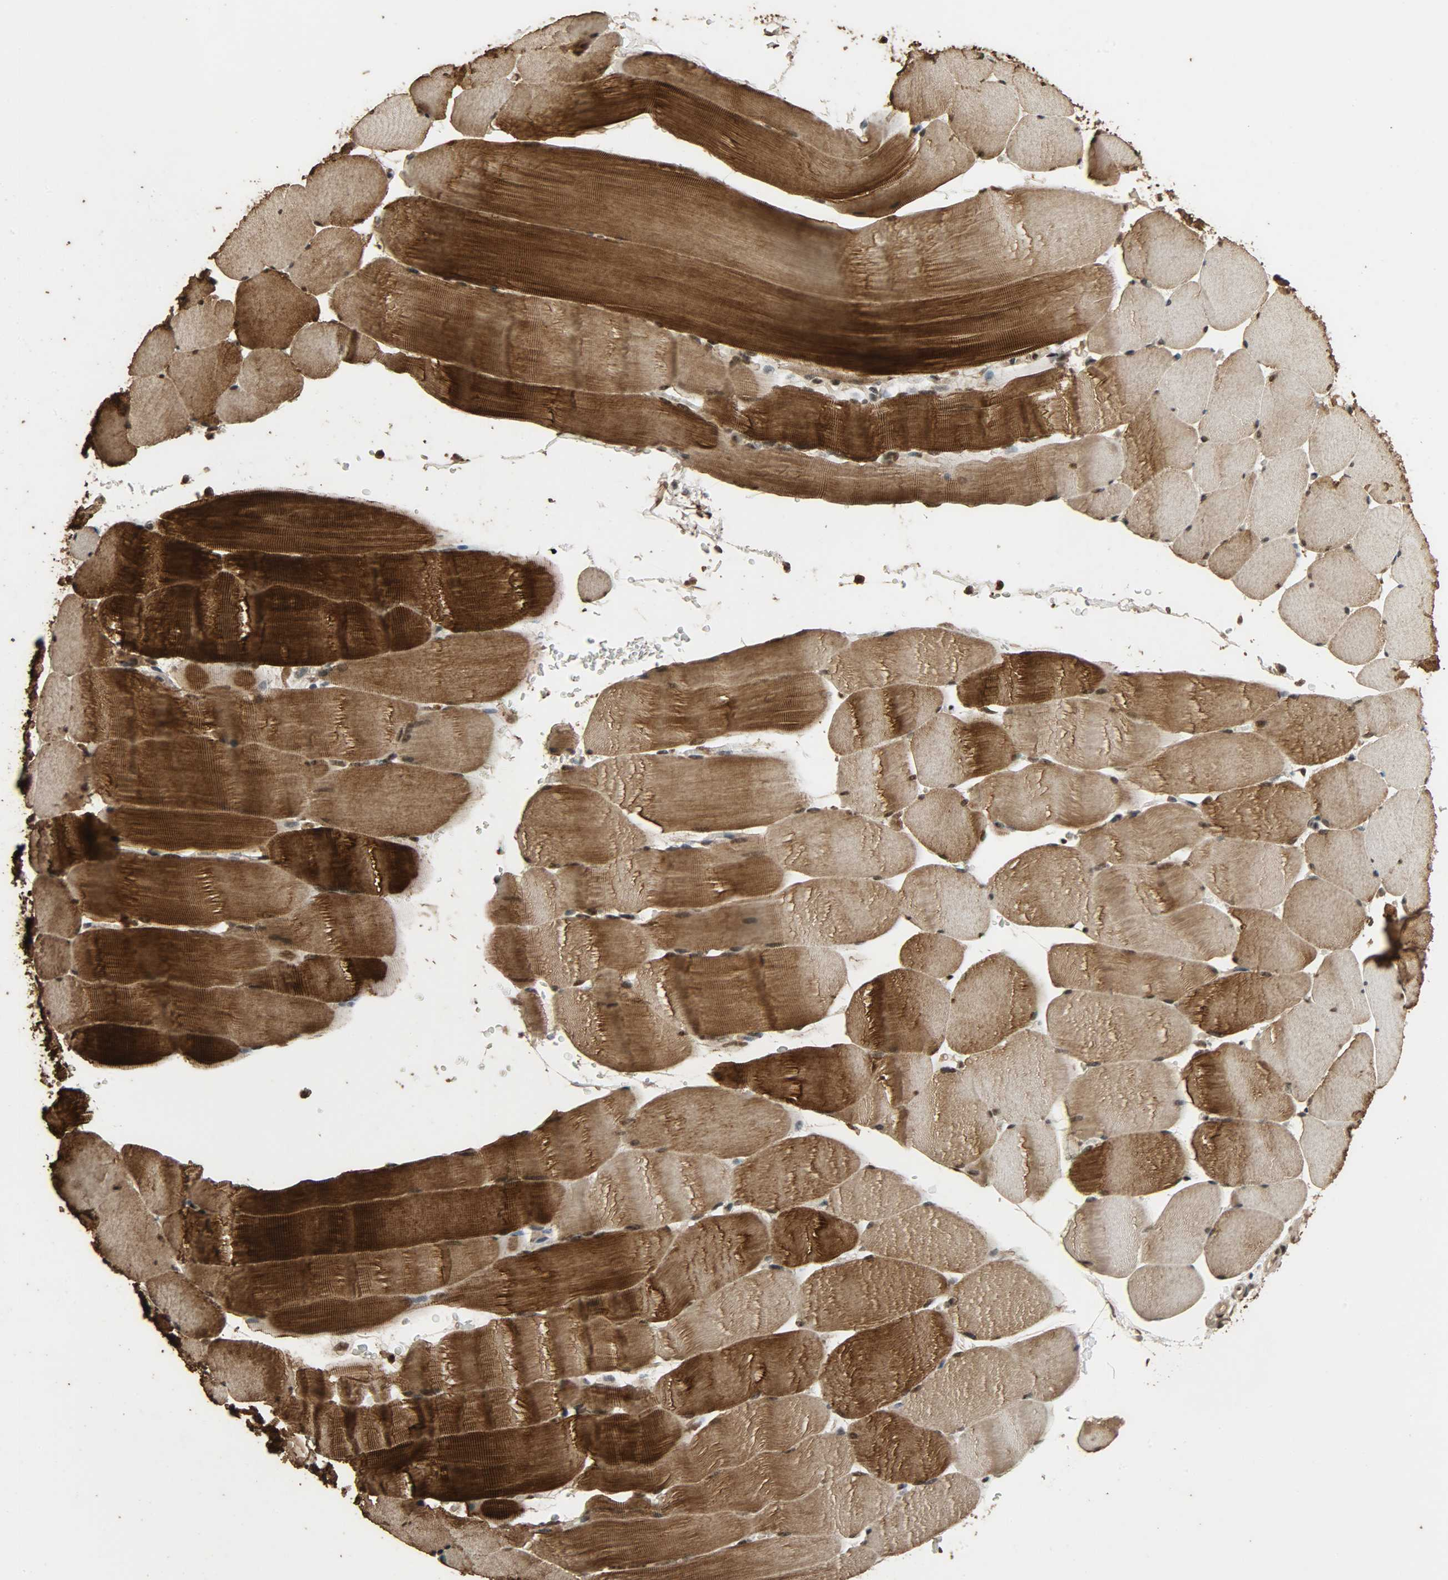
{"staining": {"intensity": "strong", "quantity": ">75%", "location": "cytoplasmic/membranous,nuclear"}, "tissue": "skeletal muscle", "cell_type": "Myocytes", "image_type": "normal", "snomed": [{"axis": "morphology", "description": "Normal tissue, NOS"}, {"axis": "topography", "description": "Skeletal muscle"}], "caption": "This is a histology image of immunohistochemistry (IHC) staining of normal skeletal muscle, which shows strong expression in the cytoplasmic/membranous,nuclear of myocytes.", "gene": "CCNT2", "patient": {"sex": "male", "age": 62}}